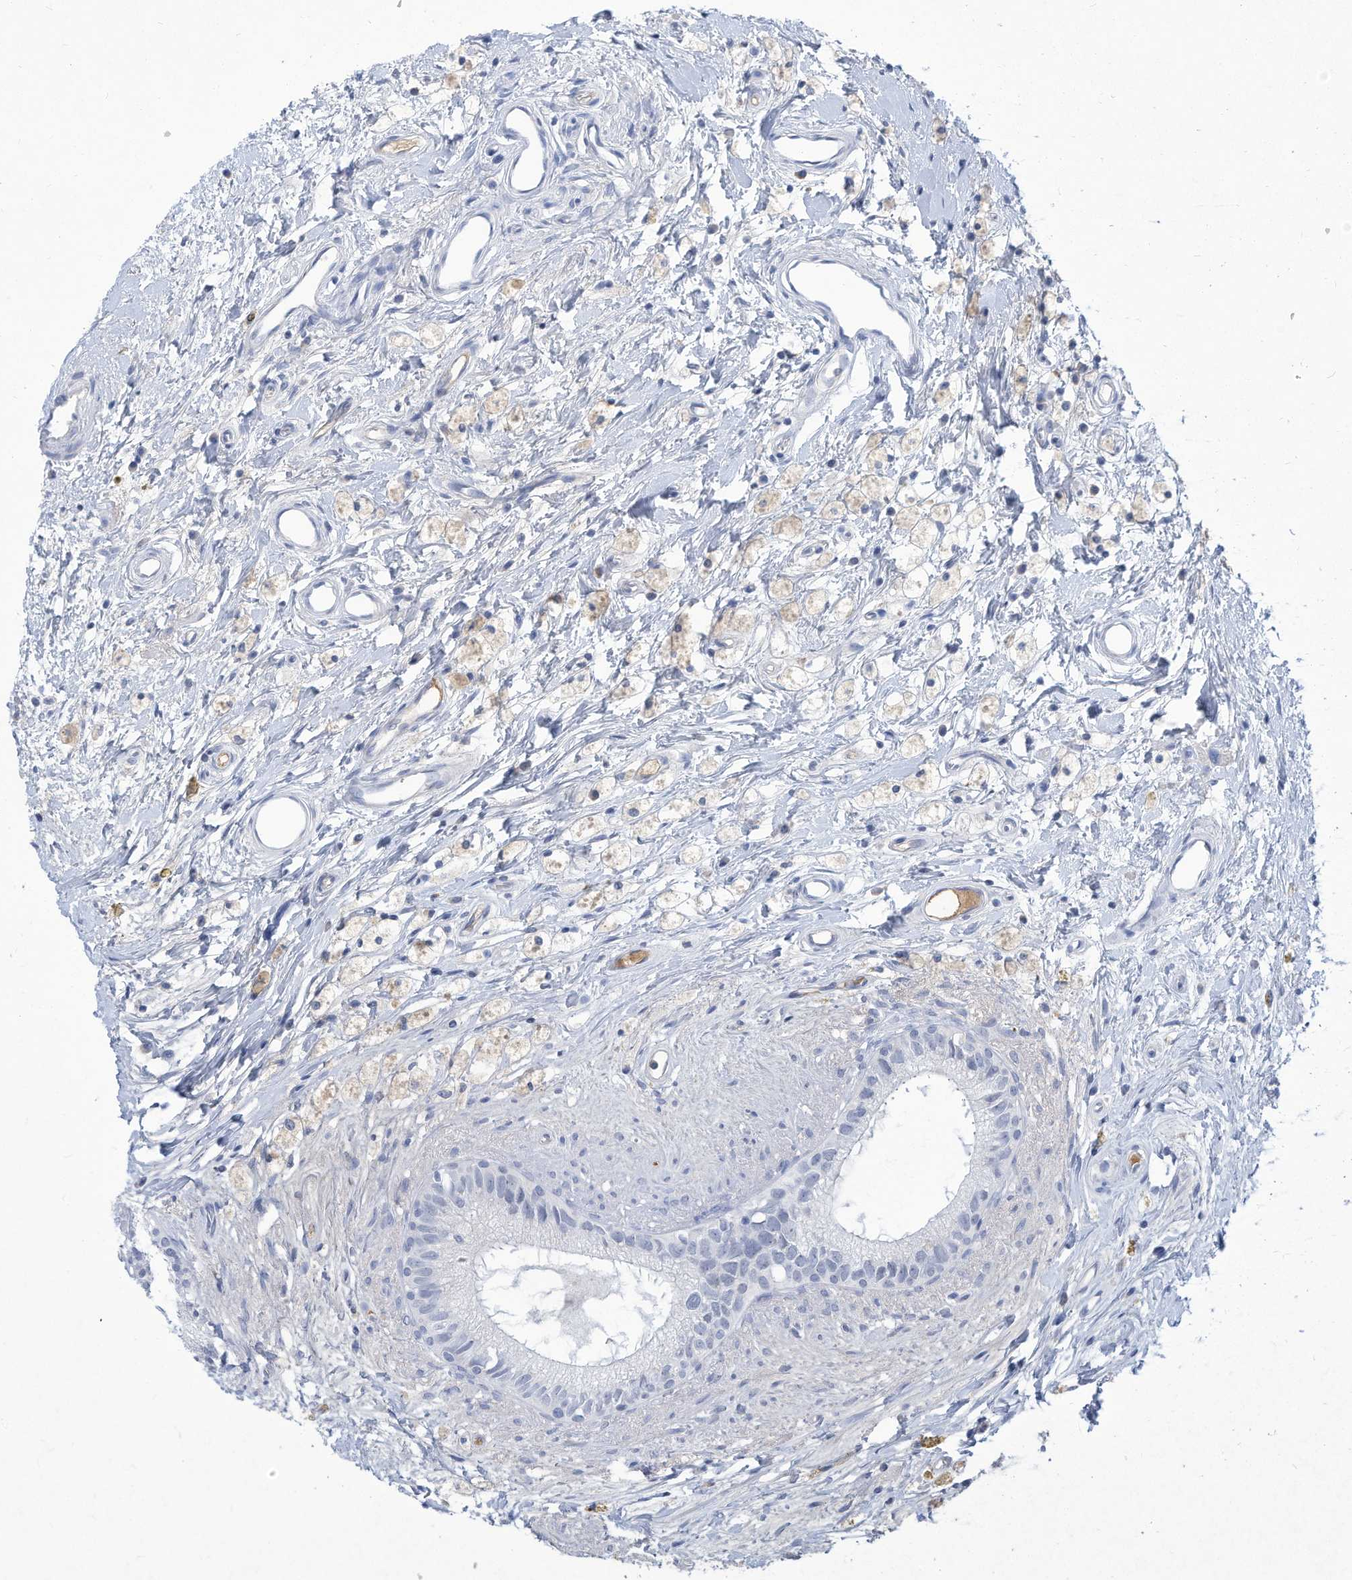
{"staining": {"intensity": "weak", "quantity": "<25%", "location": "cytoplasmic/membranous"}, "tissue": "epididymis", "cell_type": "Glandular cells", "image_type": "normal", "snomed": [{"axis": "morphology", "description": "Normal tissue, NOS"}, {"axis": "topography", "description": "Epididymis"}], "caption": "High power microscopy image of an immunohistochemistry (IHC) image of normal epididymis, revealing no significant expression in glandular cells. (DAB (3,3'-diaminobenzidine) immunohistochemistry (IHC) with hematoxylin counter stain).", "gene": "HAS3", "patient": {"sex": "male", "age": 80}}